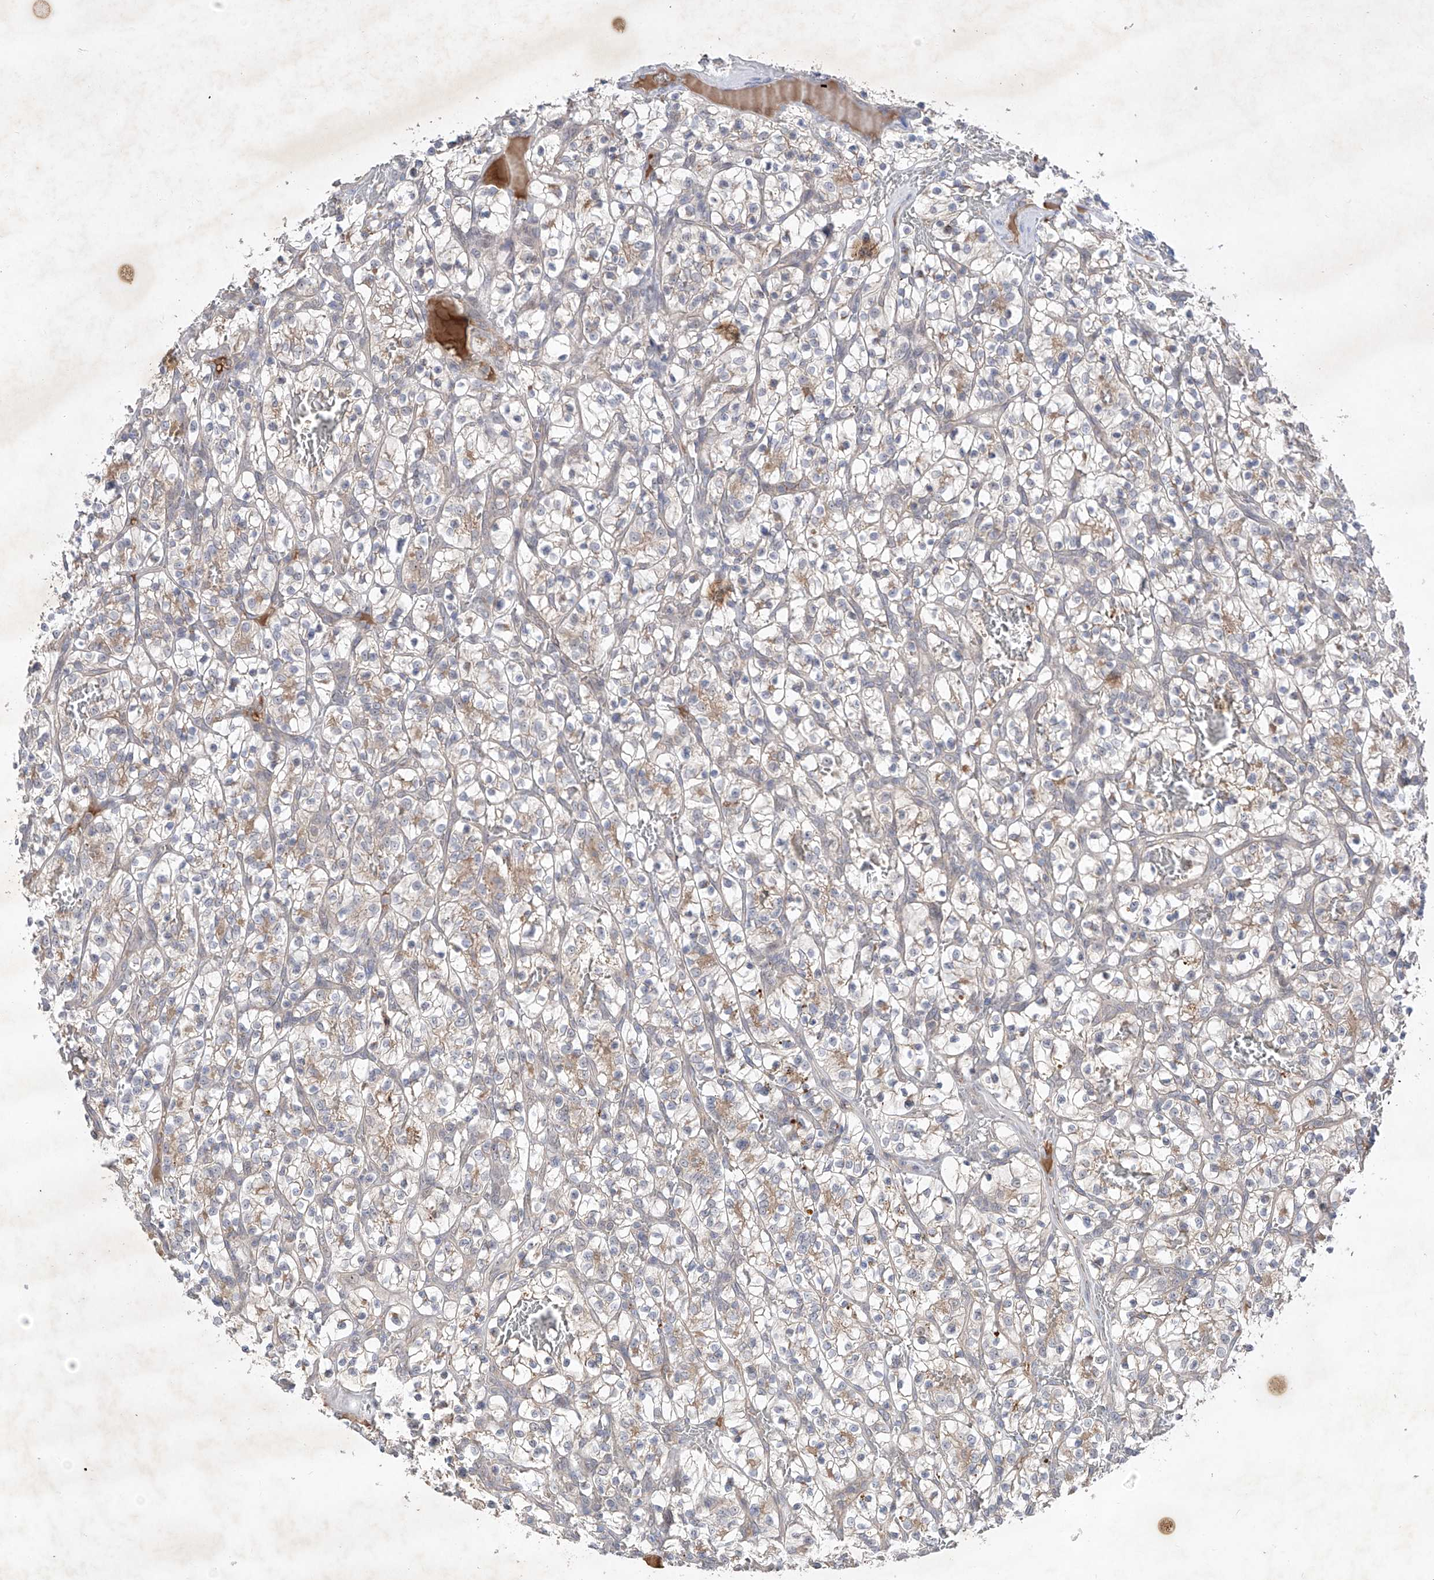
{"staining": {"intensity": "weak", "quantity": "<25%", "location": "cytoplasmic/membranous"}, "tissue": "renal cancer", "cell_type": "Tumor cells", "image_type": "cancer", "snomed": [{"axis": "morphology", "description": "Adenocarcinoma, NOS"}, {"axis": "topography", "description": "Kidney"}], "caption": "DAB immunohistochemical staining of human renal cancer shows no significant staining in tumor cells.", "gene": "FAM135A", "patient": {"sex": "female", "age": 57}}